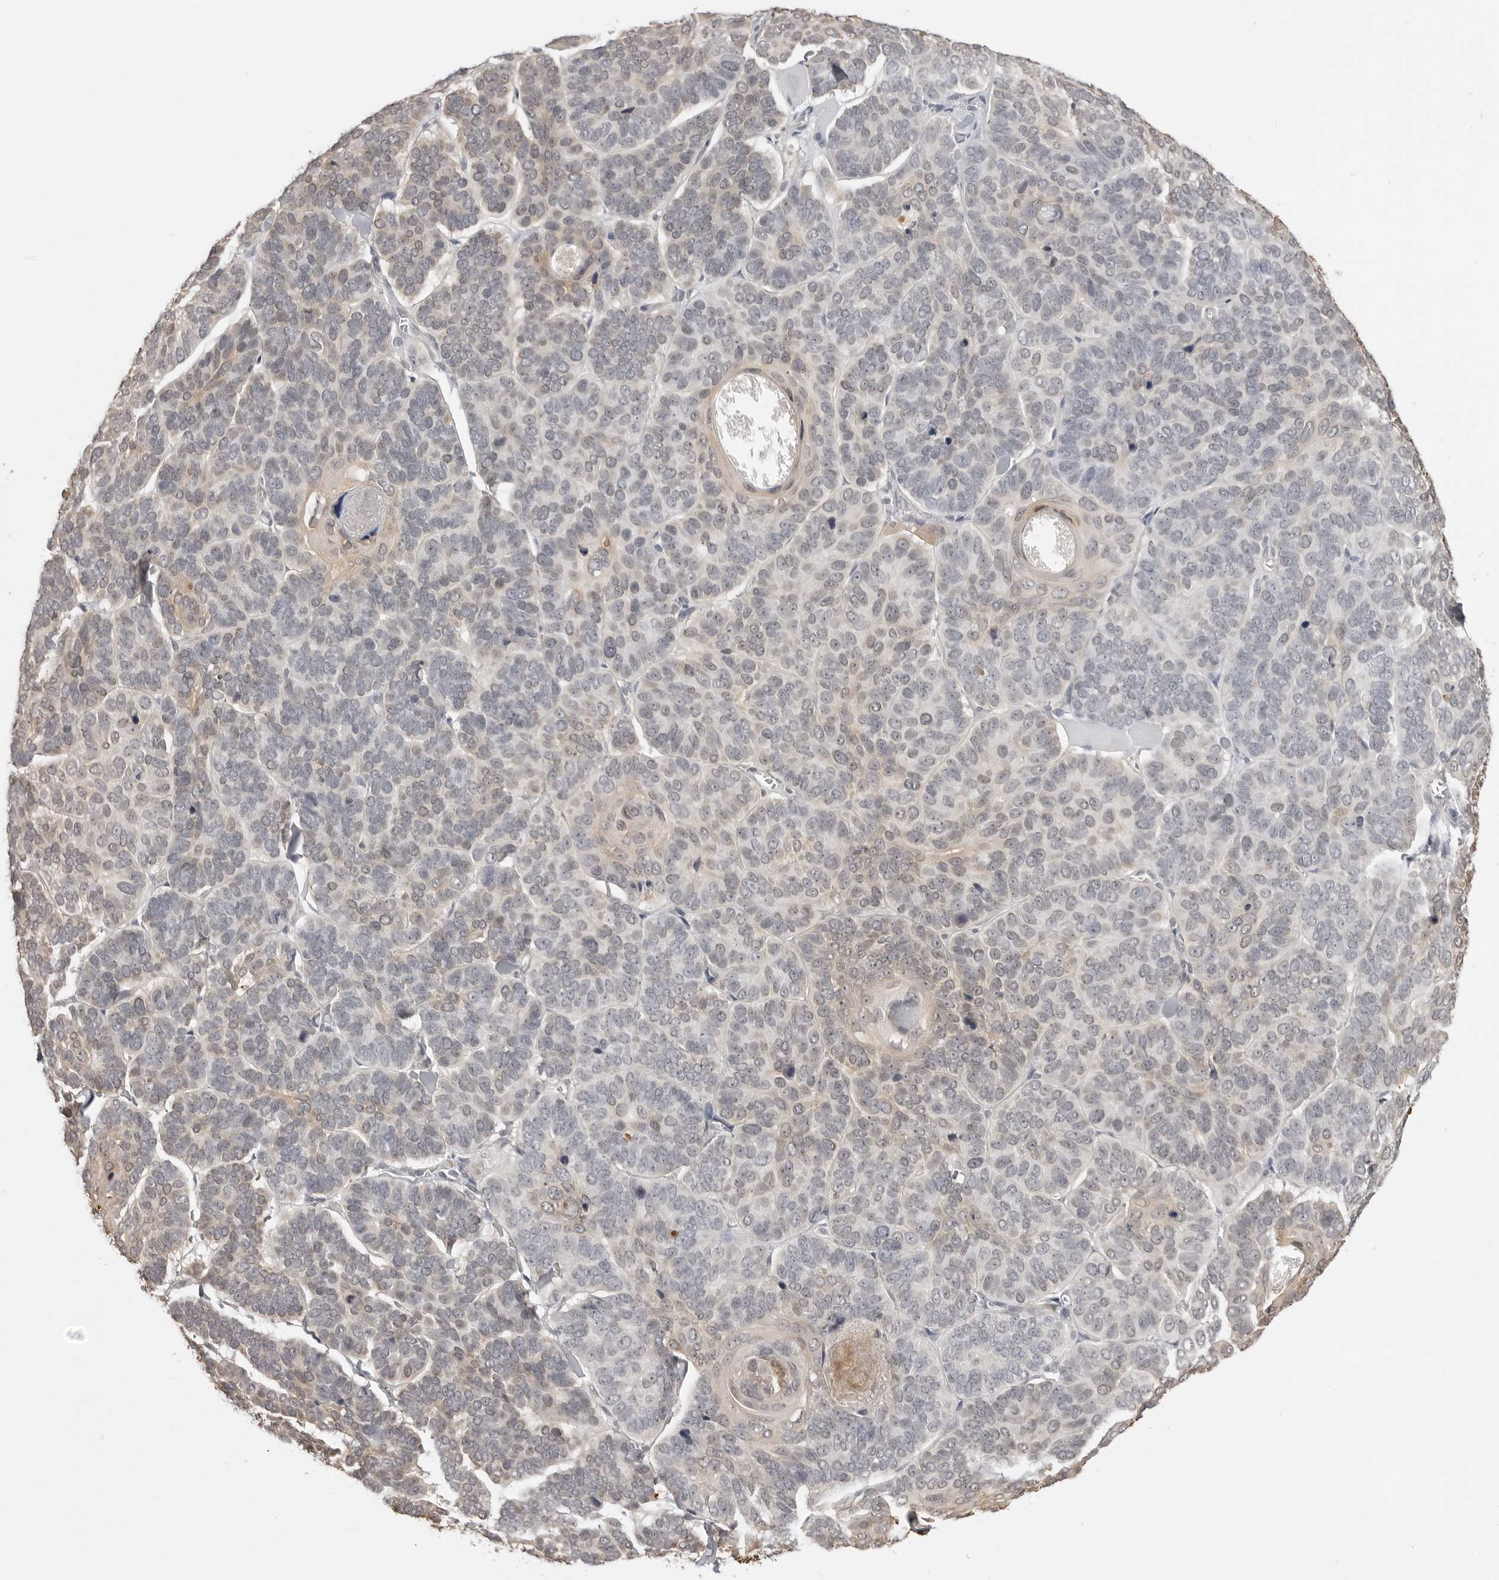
{"staining": {"intensity": "weak", "quantity": "<25%", "location": "cytoplasmic/membranous,nuclear"}, "tissue": "skin cancer", "cell_type": "Tumor cells", "image_type": "cancer", "snomed": [{"axis": "morphology", "description": "Basal cell carcinoma"}, {"axis": "topography", "description": "Skin"}], "caption": "An image of skin basal cell carcinoma stained for a protein demonstrates no brown staining in tumor cells.", "gene": "YWHAG", "patient": {"sex": "male", "age": 62}}